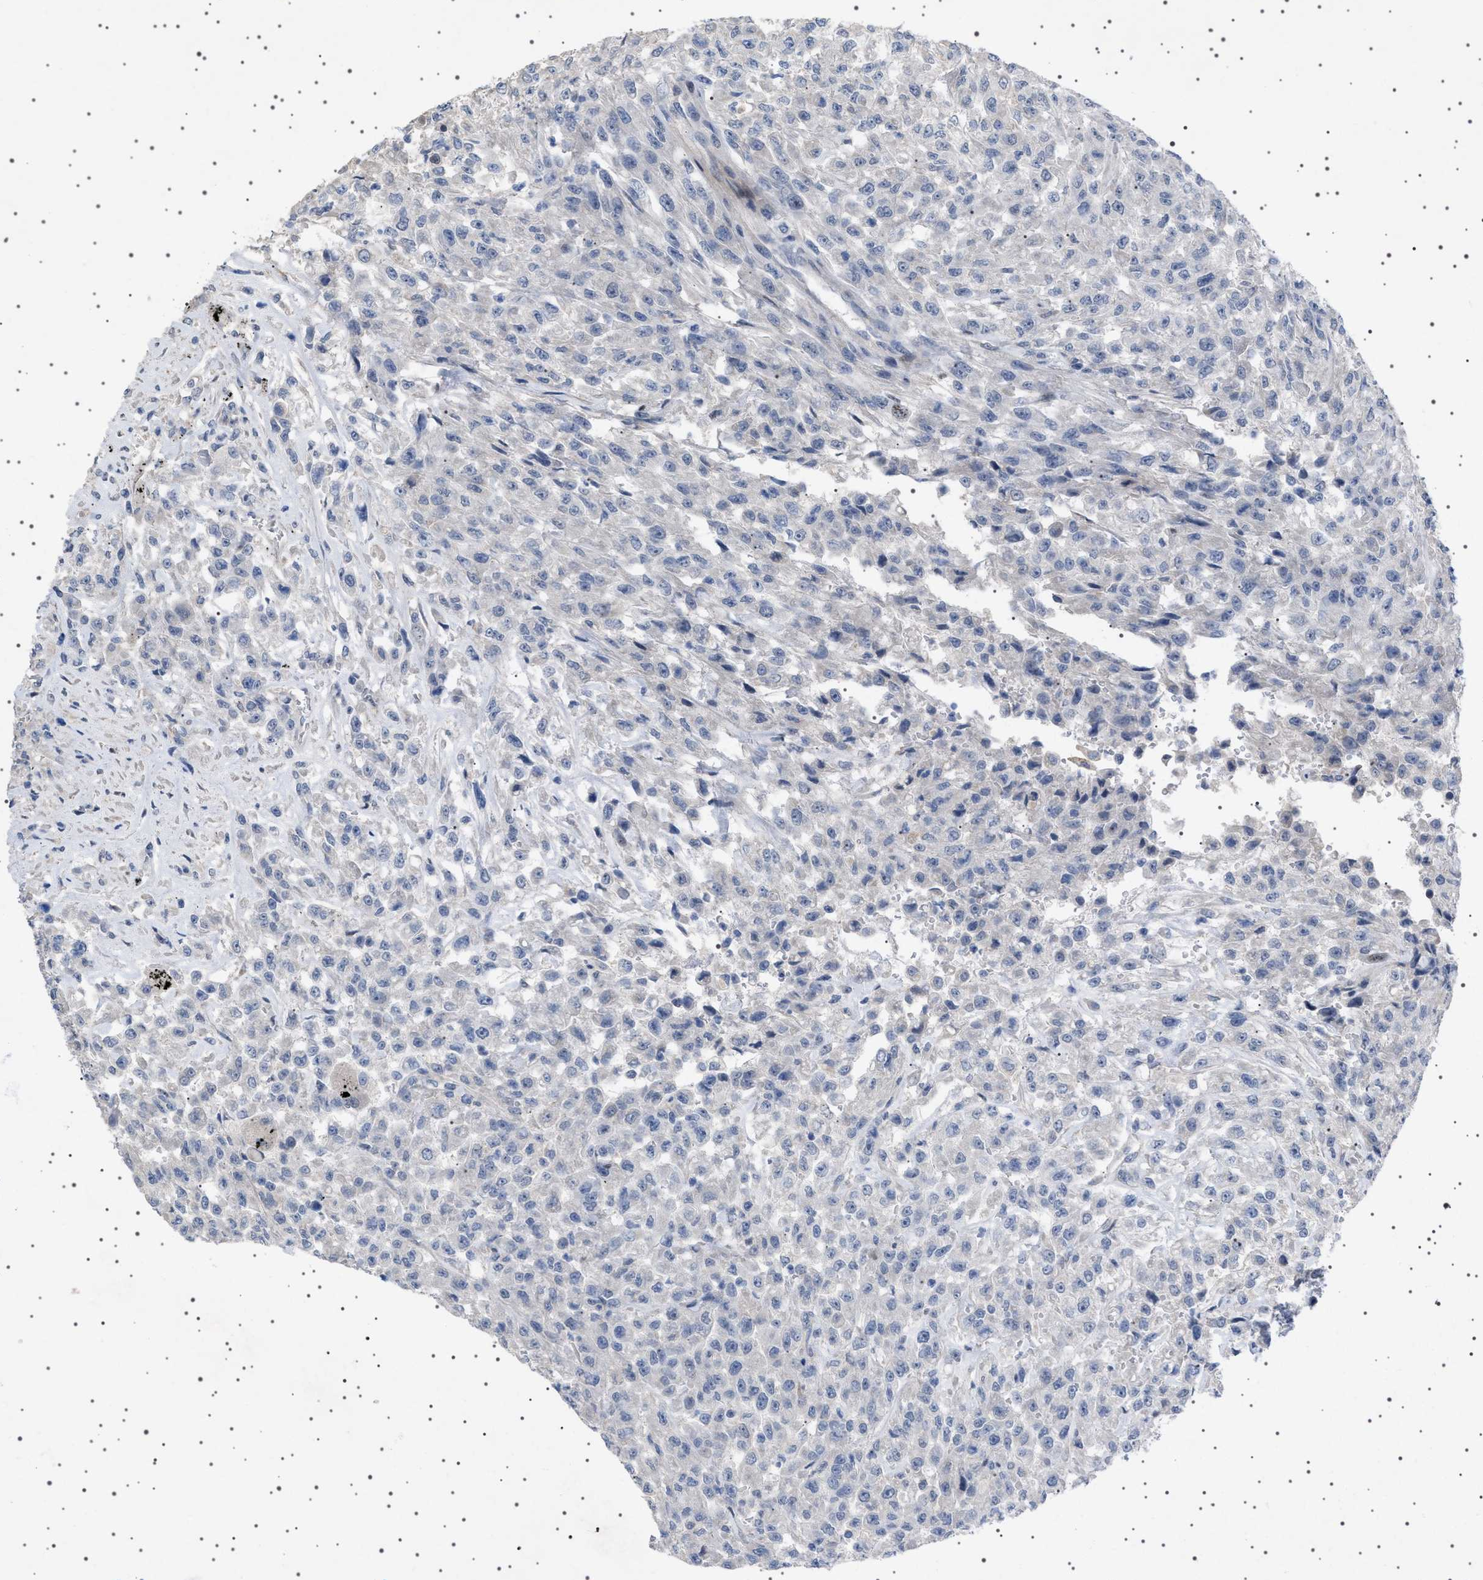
{"staining": {"intensity": "negative", "quantity": "none", "location": "none"}, "tissue": "urothelial cancer", "cell_type": "Tumor cells", "image_type": "cancer", "snomed": [{"axis": "morphology", "description": "Urothelial carcinoma, High grade"}, {"axis": "topography", "description": "Urinary bladder"}], "caption": "This image is of high-grade urothelial carcinoma stained with immunohistochemistry (IHC) to label a protein in brown with the nuclei are counter-stained blue. There is no positivity in tumor cells.", "gene": "HTR1A", "patient": {"sex": "male", "age": 46}}